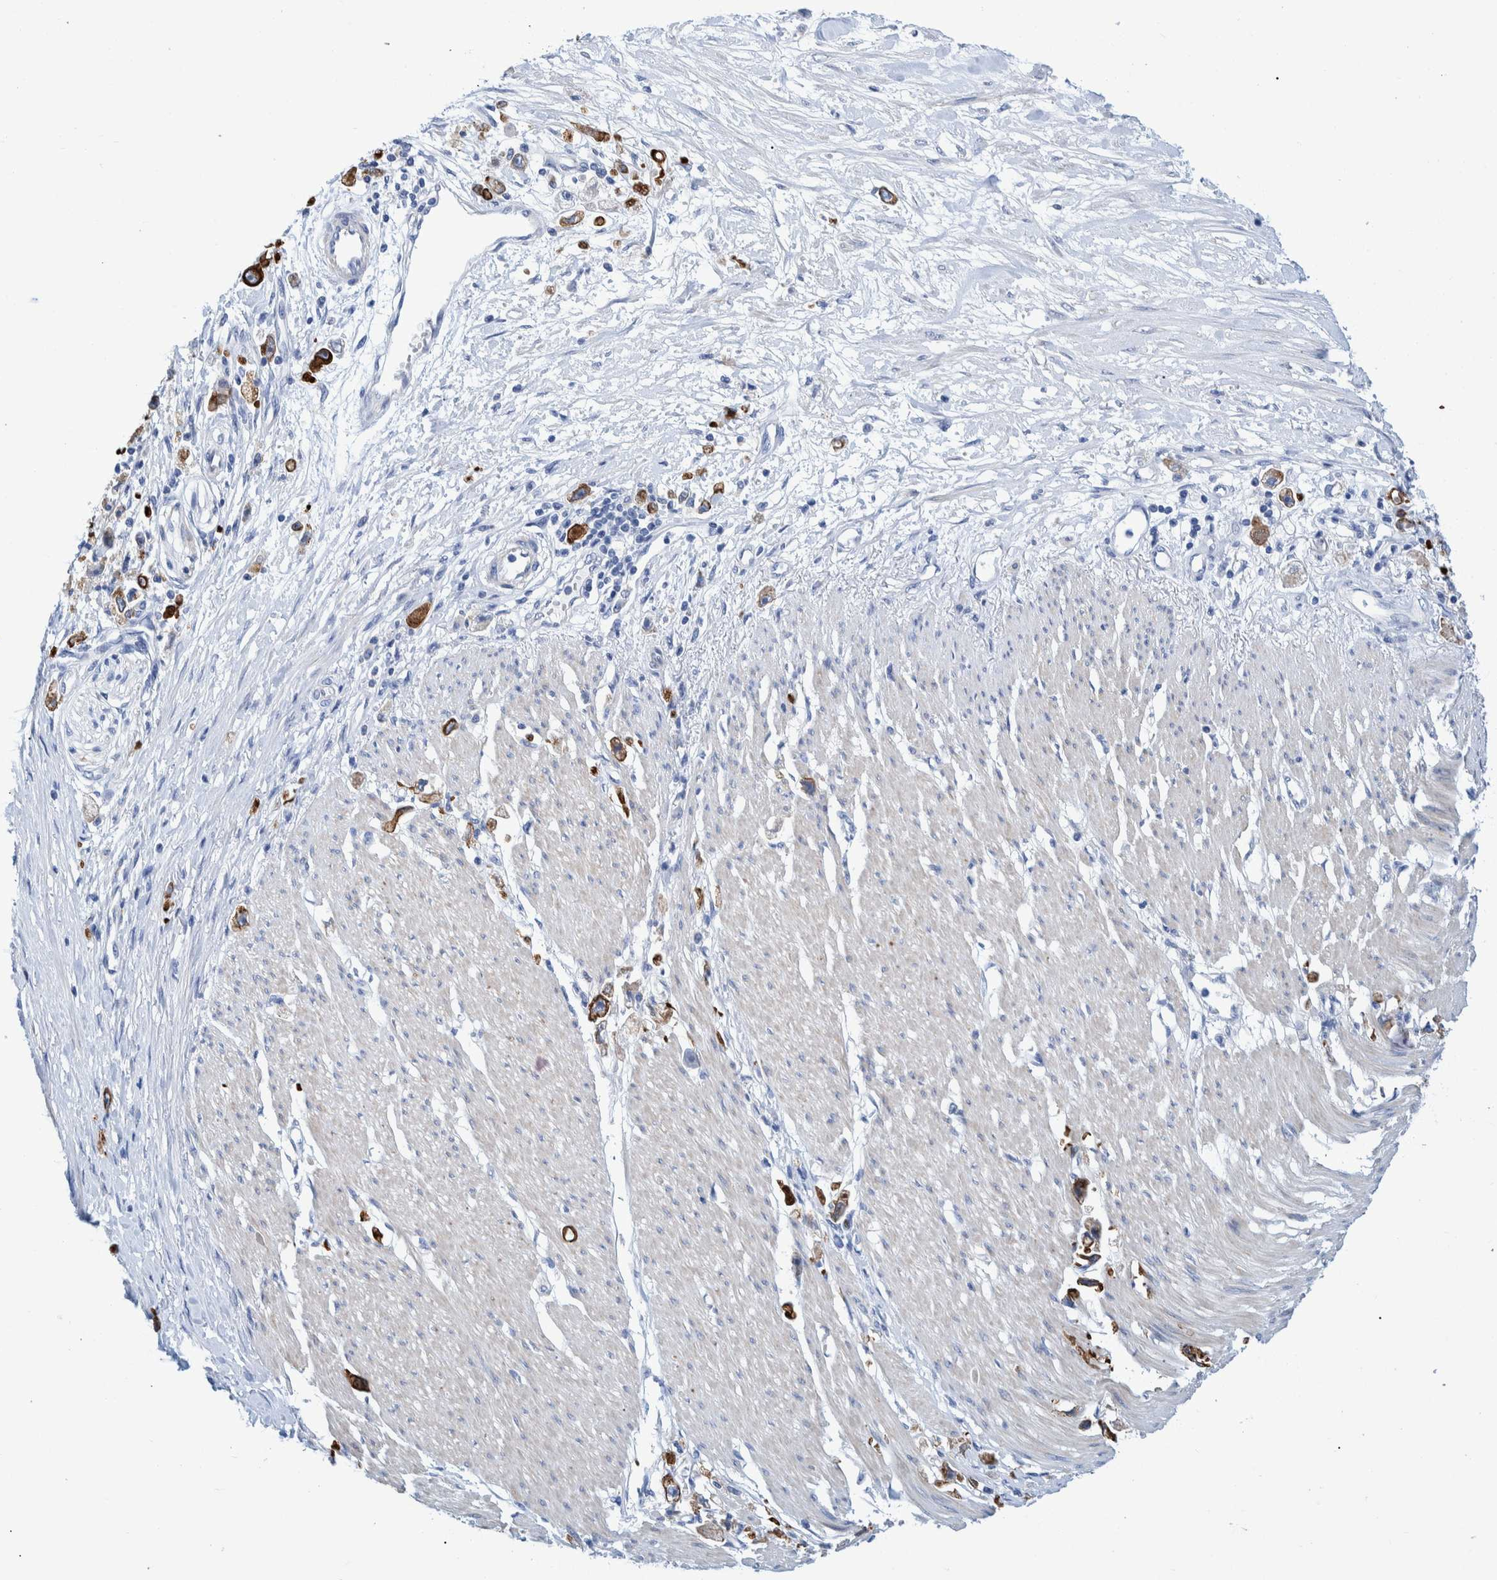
{"staining": {"intensity": "strong", "quantity": ">75%", "location": "cytoplasmic/membranous"}, "tissue": "stomach cancer", "cell_type": "Tumor cells", "image_type": "cancer", "snomed": [{"axis": "morphology", "description": "Adenocarcinoma, NOS"}, {"axis": "topography", "description": "Stomach"}], "caption": "DAB immunohistochemical staining of human stomach adenocarcinoma demonstrates strong cytoplasmic/membranous protein staining in about >75% of tumor cells. (DAB IHC, brown staining for protein, blue staining for nuclei).", "gene": "MKS1", "patient": {"sex": "female", "age": 59}}